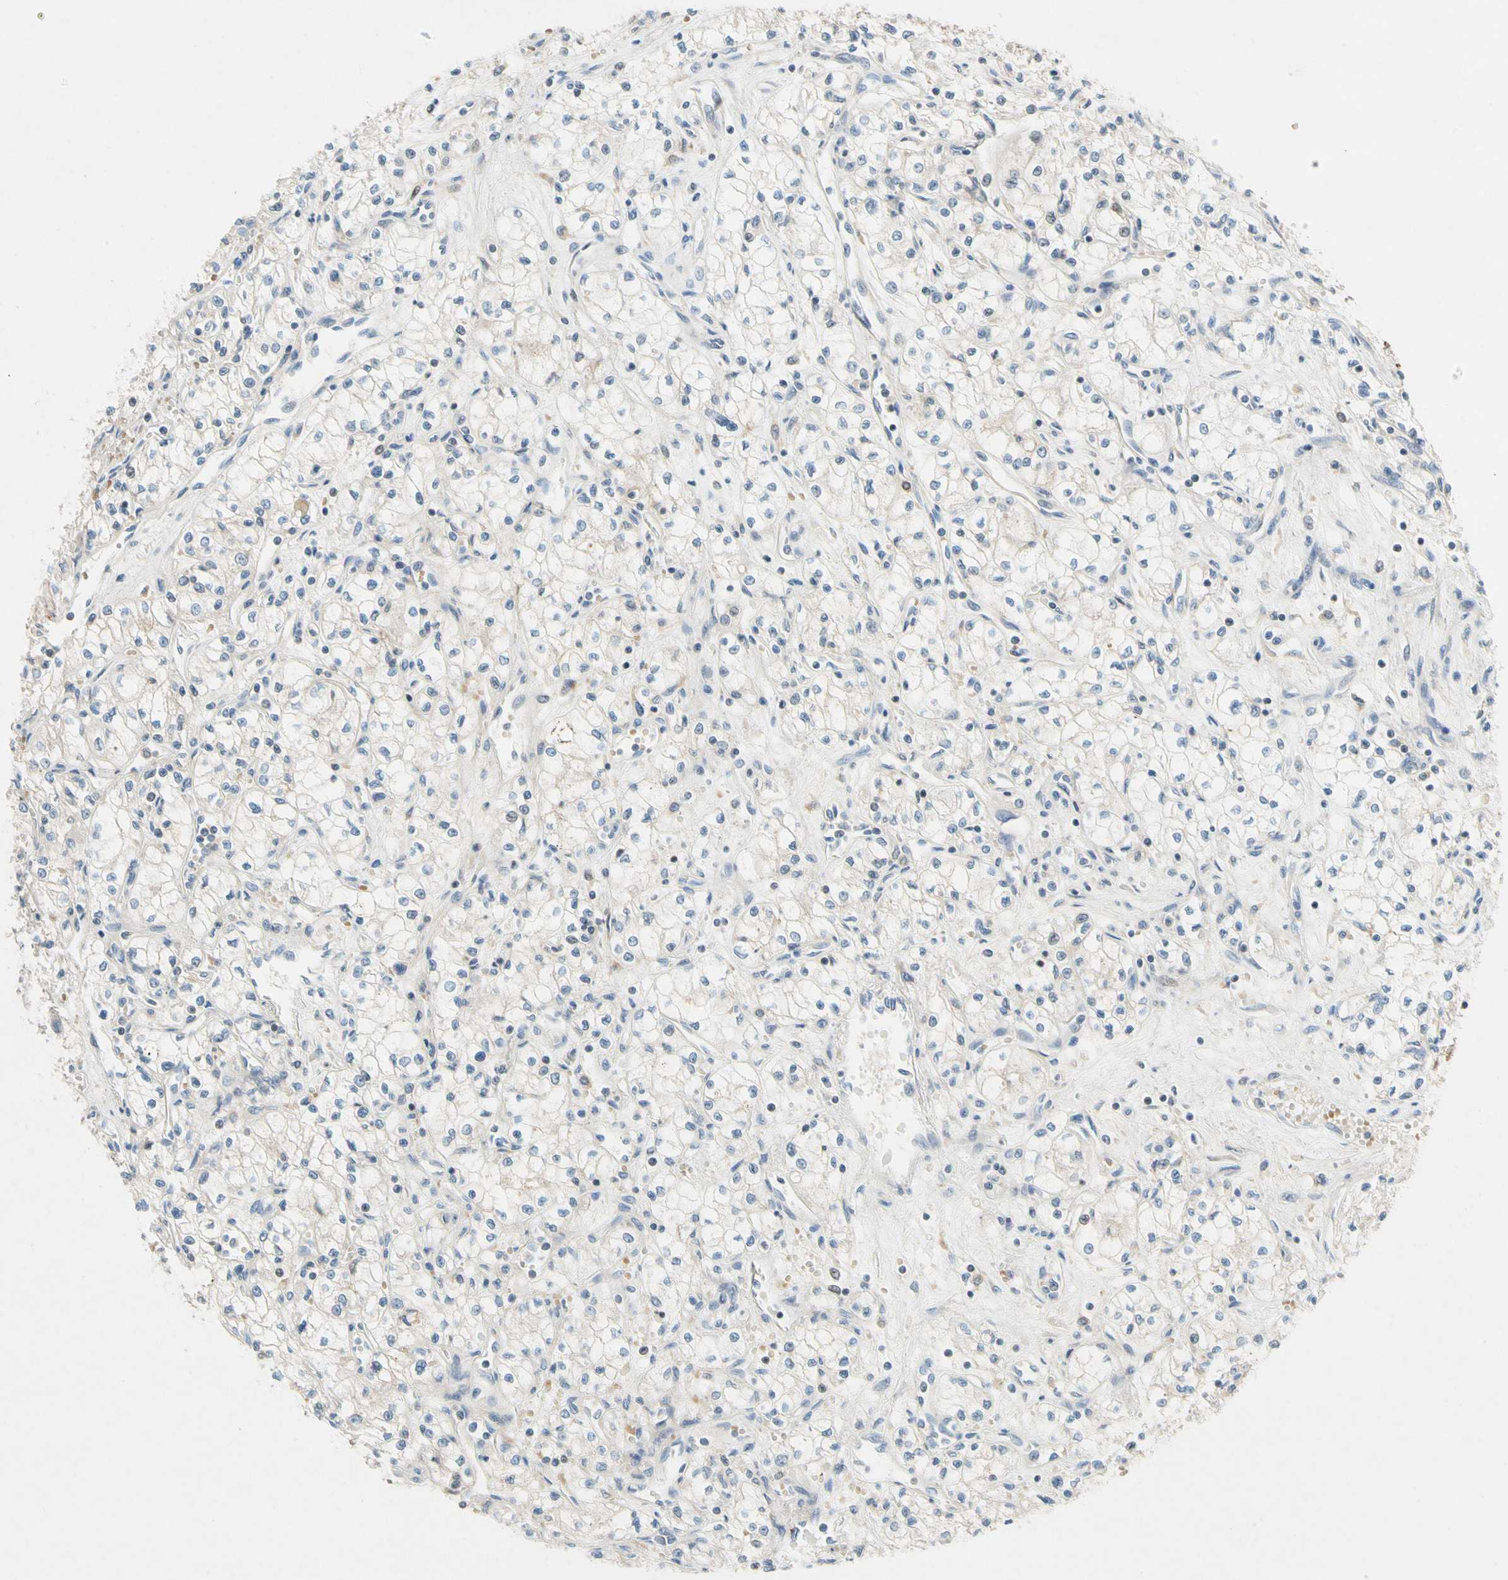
{"staining": {"intensity": "negative", "quantity": "none", "location": "none"}, "tissue": "renal cancer", "cell_type": "Tumor cells", "image_type": "cancer", "snomed": [{"axis": "morphology", "description": "Normal tissue, NOS"}, {"axis": "morphology", "description": "Adenocarcinoma, NOS"}, {"axis": "topography", "description": "Kidney"}], "caption": "Immunohistochemistry image of human adenocarcinoma (renal) stained for a protein (brown), which displays no staining in tumor cells. (Stains: DAB immunohistochemistry with hematoxylin counter stain, Microscopy: brightfield microscopy at high magnification).", "gene": "SP140", "patient": {"sex": "male", "age": 59}}